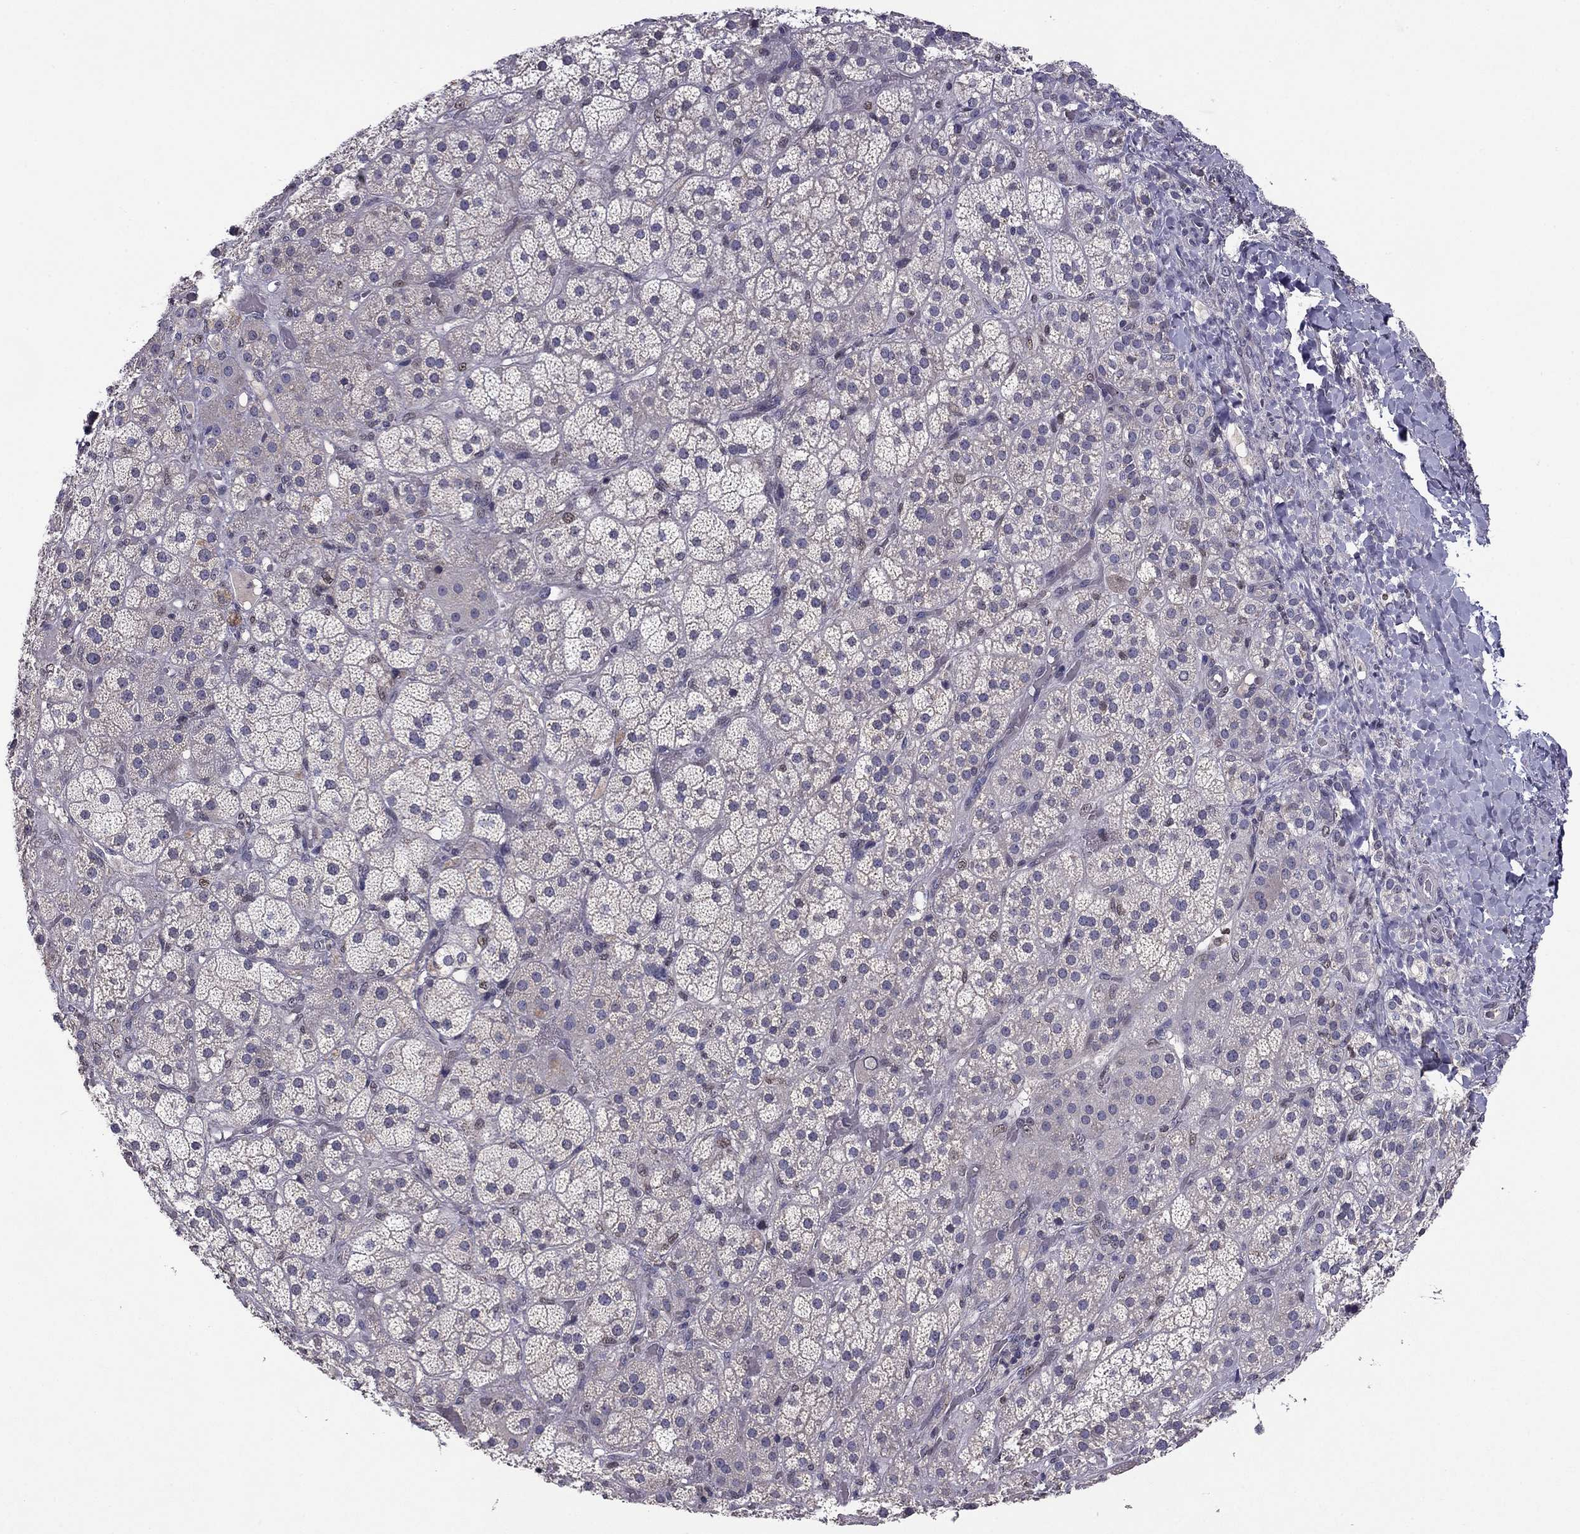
{"staining": {"intensity": "negative", "quantity": "none", "location": "none"}, "tissue": "adrenal gland", "cell_type": "Glandular cells", "image_type": "normal", "snomed": [{"axis": "morphology", "description": "Normal tissue, NOS"}, {"axis": "topography", "description": "Adrenal gland"}], "caption": "This is an immunohistochemistry histopathology image of unremarkable adrenal gland. There is no positivity in glandular cells.", "gene": "HCN1", "patient": {"sex": "male", "age": 57}}